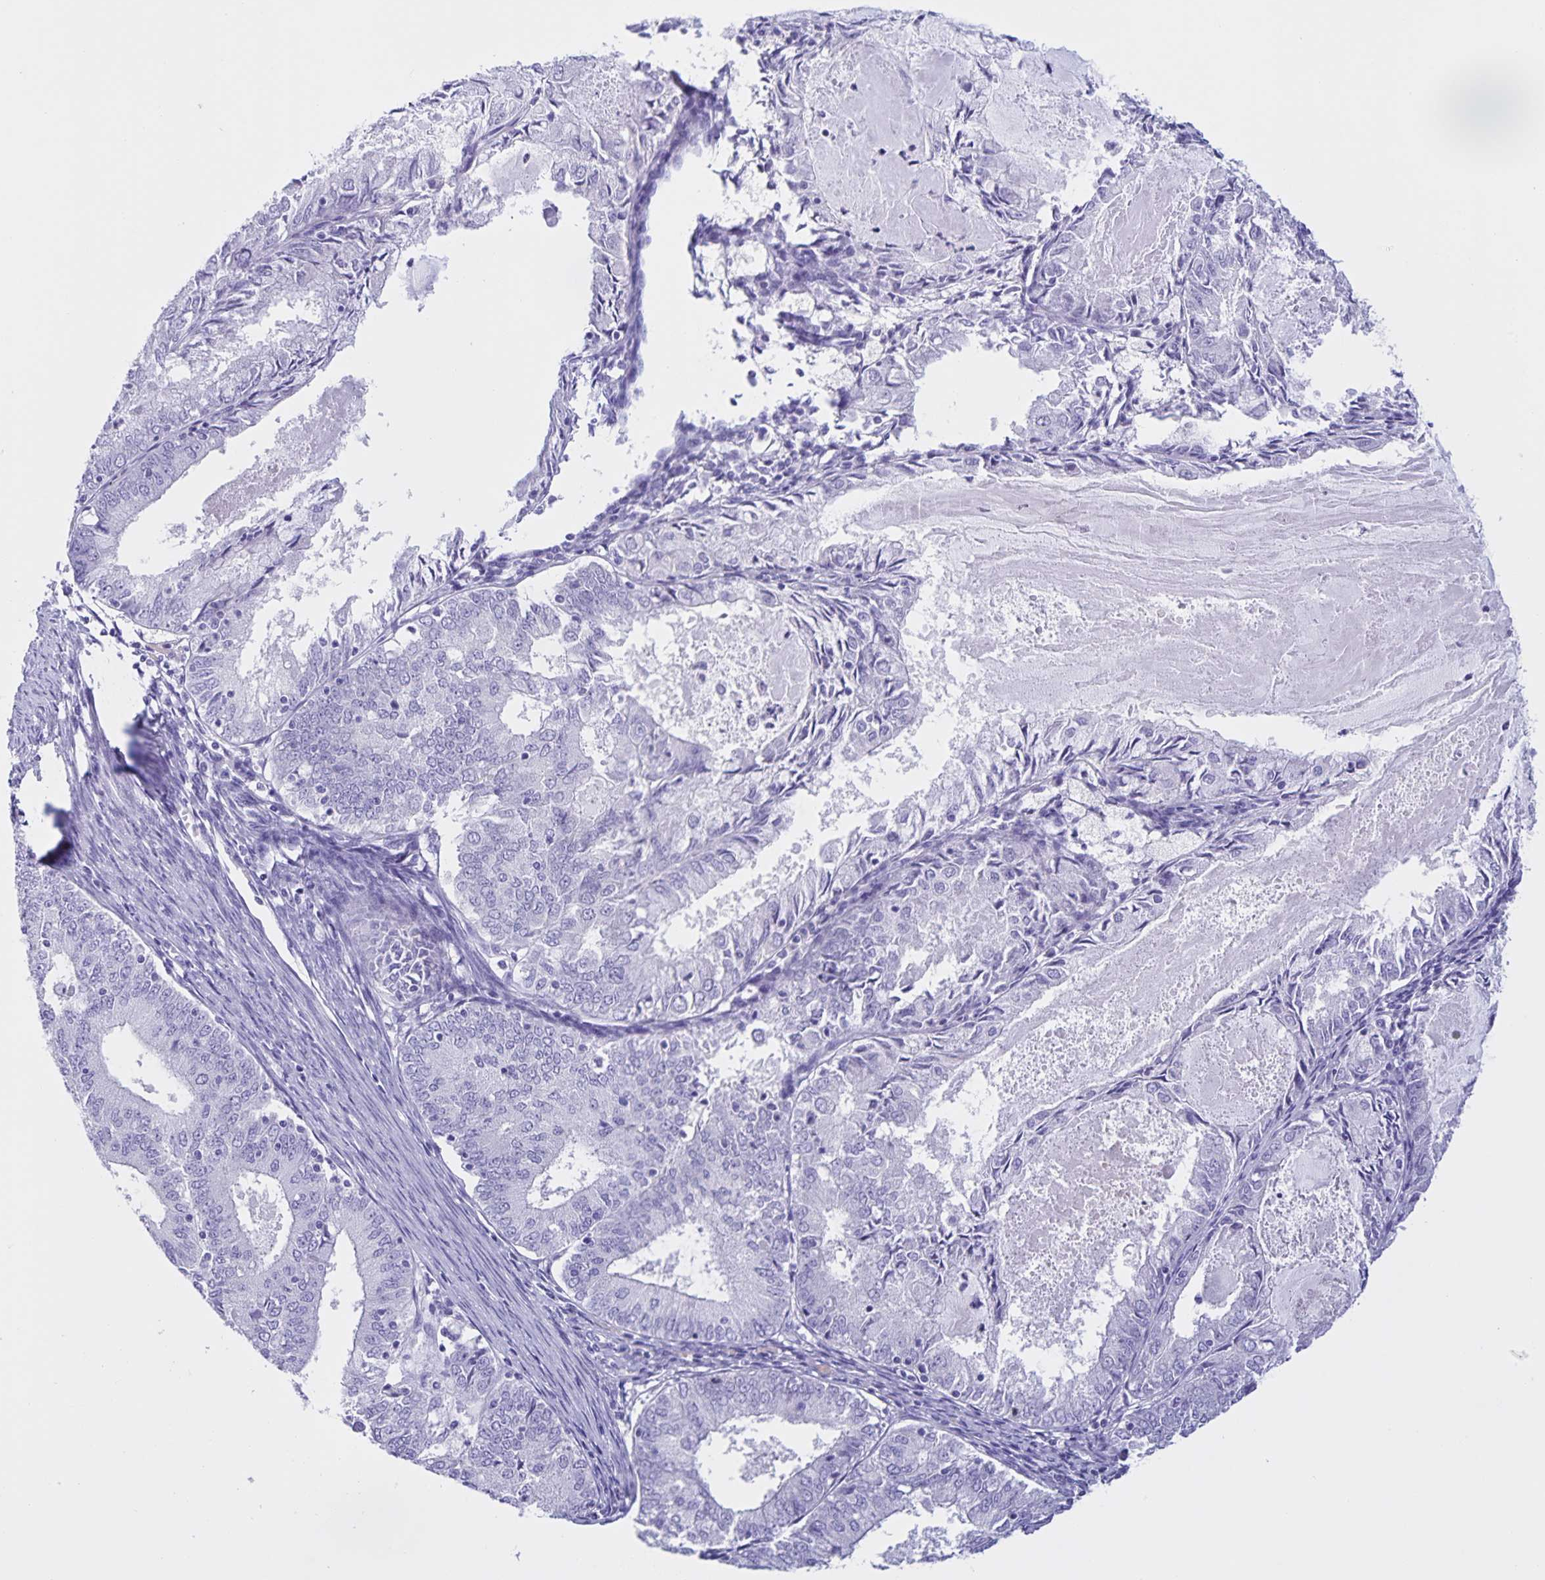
{"staining": {"intensity": "negative", "quantity": "none", "location": "none"}, "tissue": "endometrial cancer", "cell_type": "Tumor cells", "image_type": "cancer", "snomed": [{"axis": "morphology", "description": "Adenocarcinoma, NOS"}, {"axis": "topography", "description": "Endometrium"}], "caption": "A photomicrograph of adenocarcinoma (endometrial) stained for a protein exhibits no brown staining in tumor cells.", "gene": "TGIF2LX", "patient": {"sex": "female", "age": 57}}